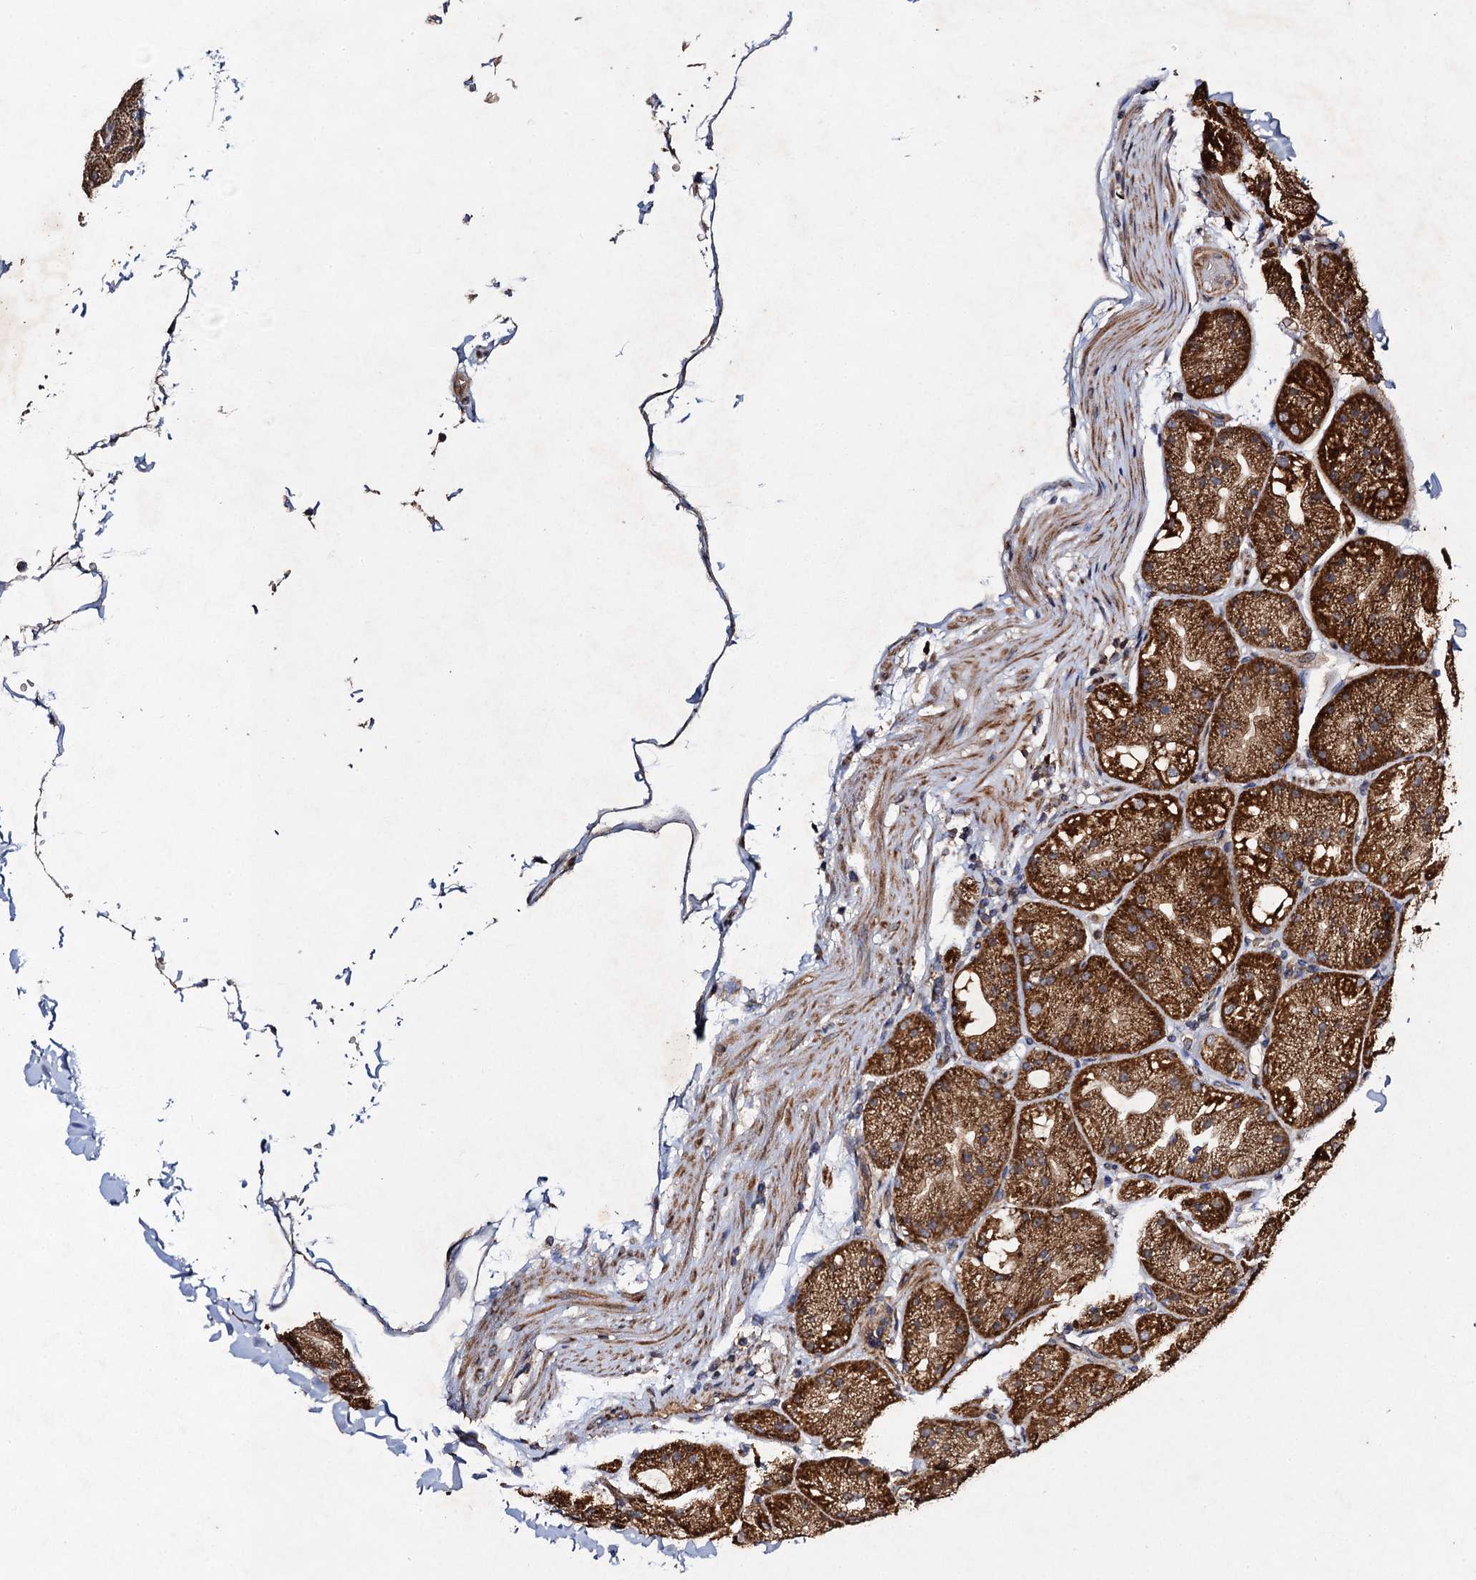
{"staining": {"intensity": "strong", "quantity": ">75%", "location": "cytoplasmic/membranous"}, "tissue": "stomach", "cell_type": "Glandular cells", "image_type": "normal", "snomed": [{"axis": "morphology", "description": "Normal tissue, NOS"}, {"axis": "topography", "description": "Stomach, upper"}, {"axis": "topography", "description": "Stomach"}], "caption": "Immunohistochemical staining of benign stomach reveals strong cytoplasmic/membranous protein expression in about >75% of glandular cells. (Brightfield microscopy of DAB IHC at high magnification).", "gene": "NDUFA13", "patient": {"sex": "male", "age": 48}}